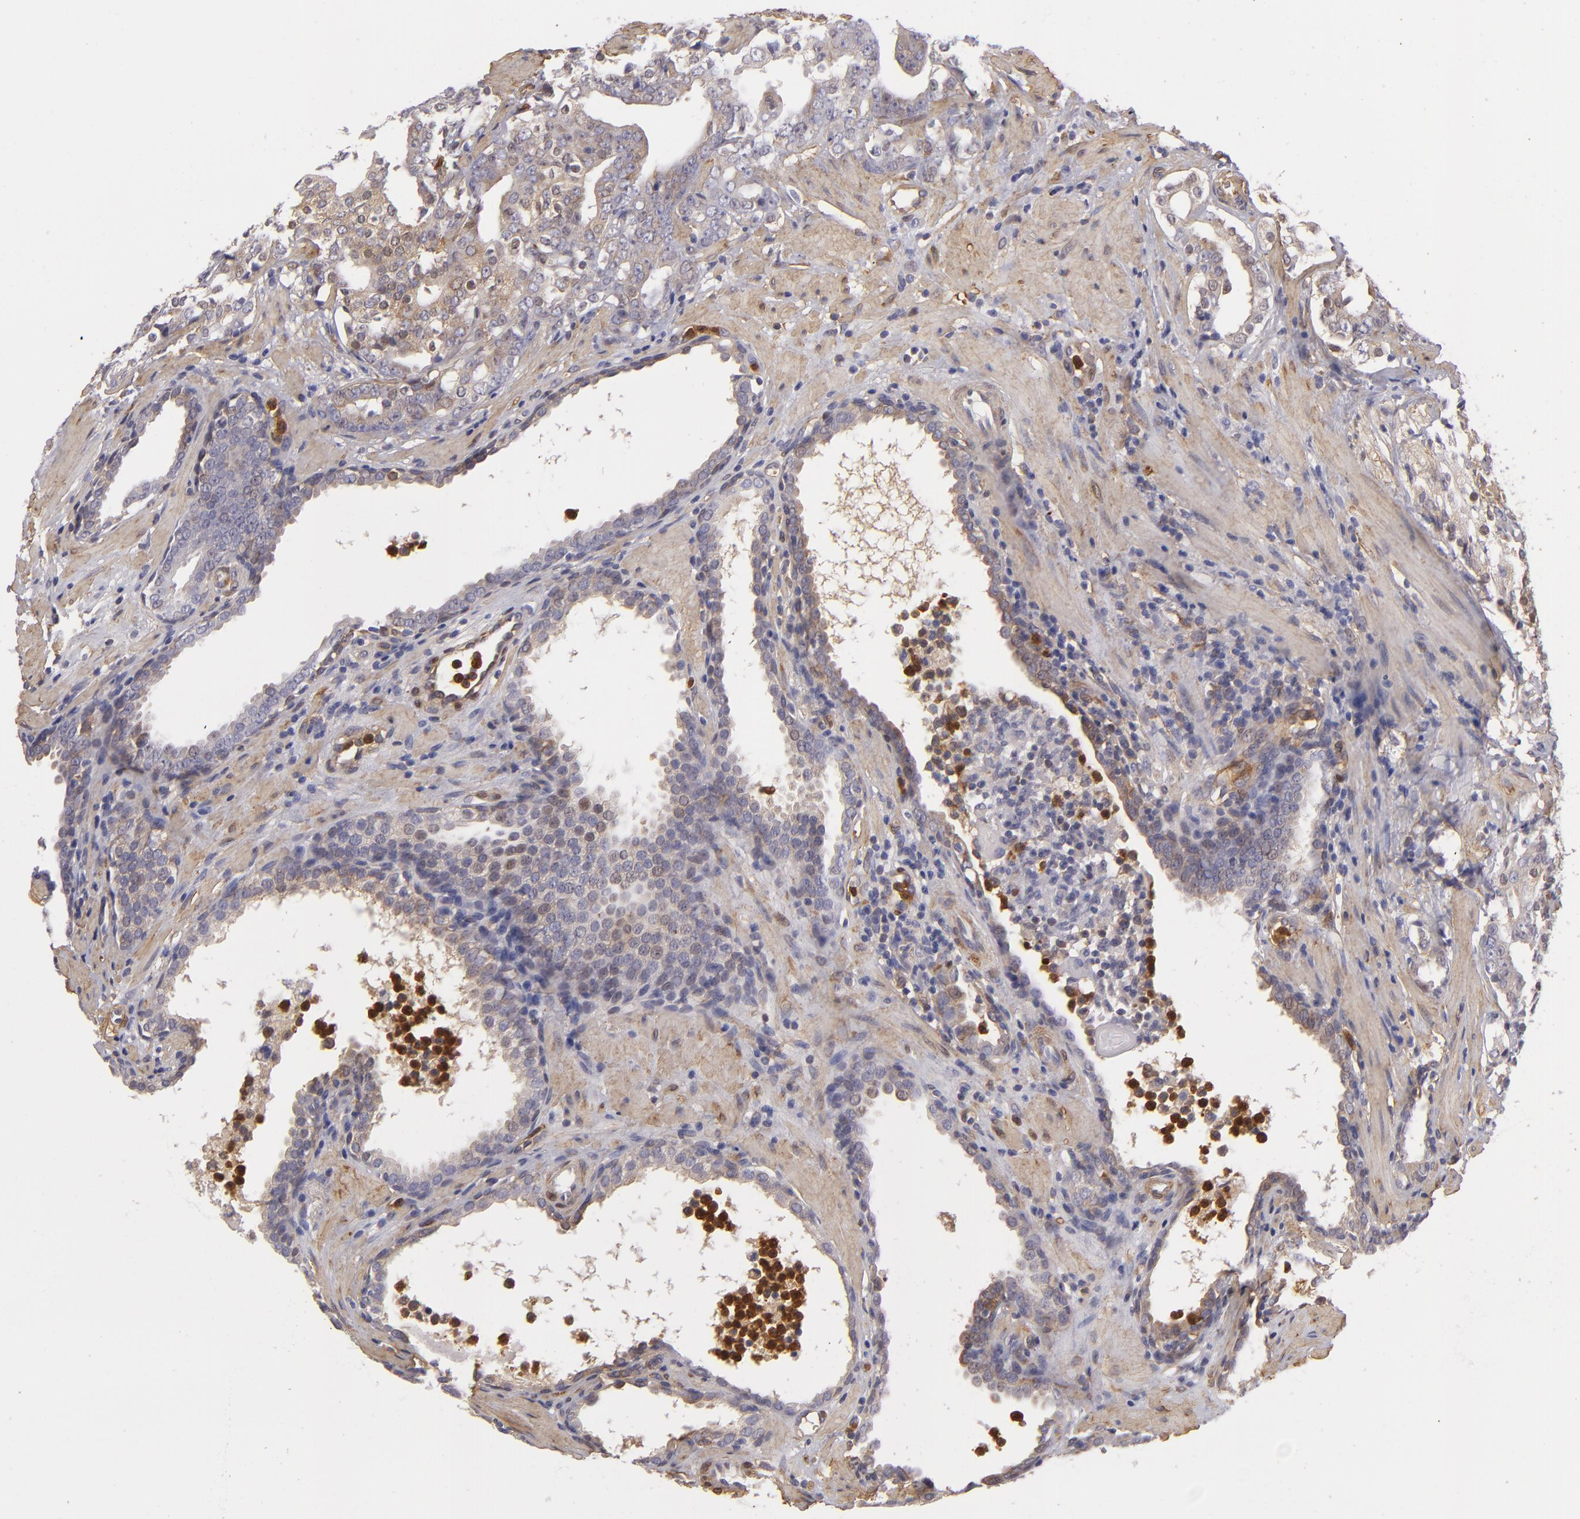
{"staining": {"intensity": "weak", "quantity": "25%-75%", "location": "cytoplasmic/membranous"}, "tissue": "prostate cancer", "cell_type": "Tumor cells", "image_type": "cancer", "snomed": [{"axis": "morphology", "description": "Adenocarcinoma, Low grade"}, {"axis": "topography", "description": "Prostate"}], "caption": "Immunohistochemical staining of prostate cancer displays low levels of weak cytoplasmic/membranous positivity in about 25%-75% of tumor cells.", "gene": "VCL", "patient": {"sex": "male", "age": 59}}